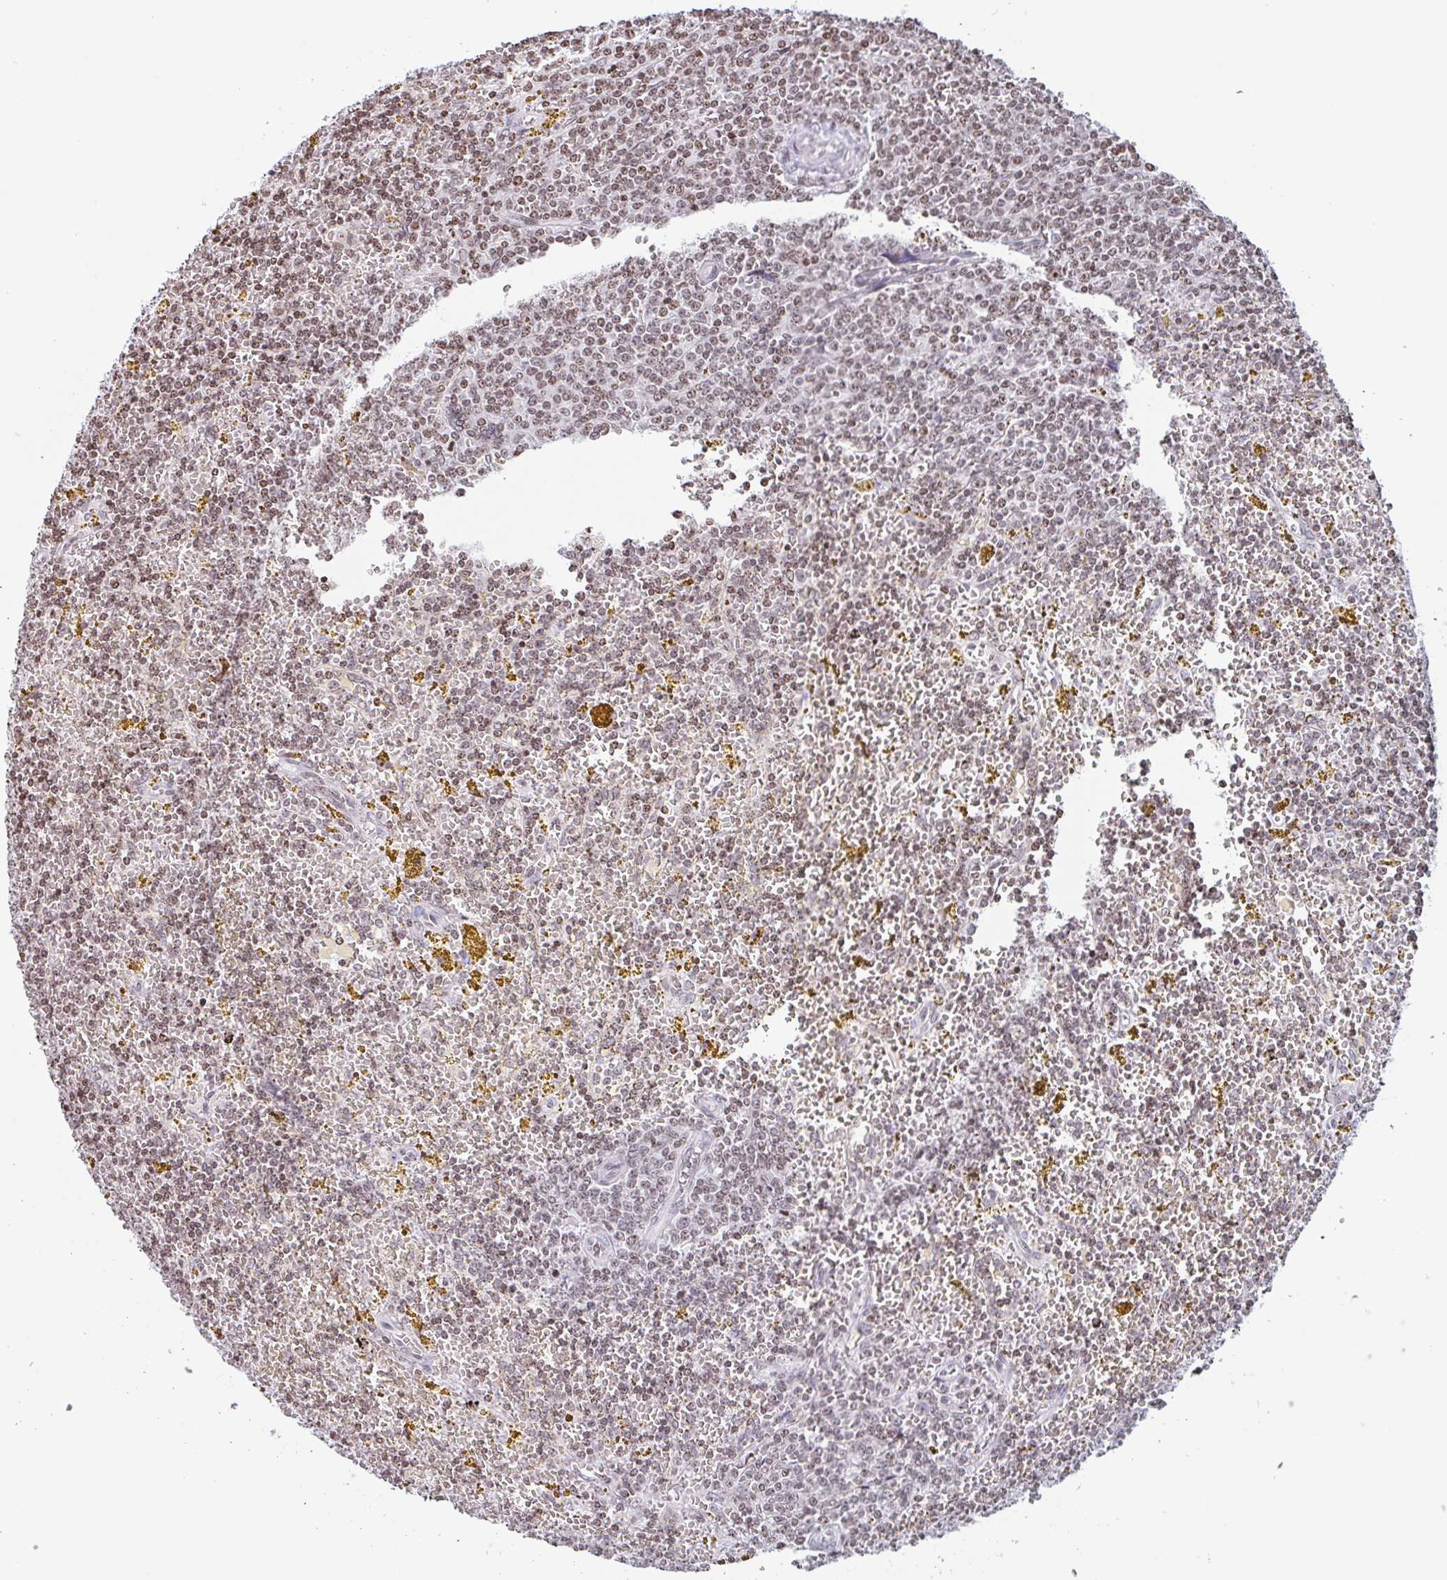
{"staining": {"intensity": "moderate", "quantity": ">75%", "location": "nuclear"}, "tissue": "lymphoma", "cell_type": "Tumor cells", "image_type": "cancer", "snomed": [{"axis": "morphology", "description": "Malignant lymphoma, non-Hodgkin's type, Low grade"}, {"axis": "topography", "description": "Spleen"}, {"axis": "topography", "description": "Lymph node"}], "caption": "Moderate nuclear protein positivity is present in about >75% of tumor cells in malignant lymphoma, non-Hodgkin's type (low-grade).", "gene": "NOL6", "patient": {"sex": "female", "age": 66}}